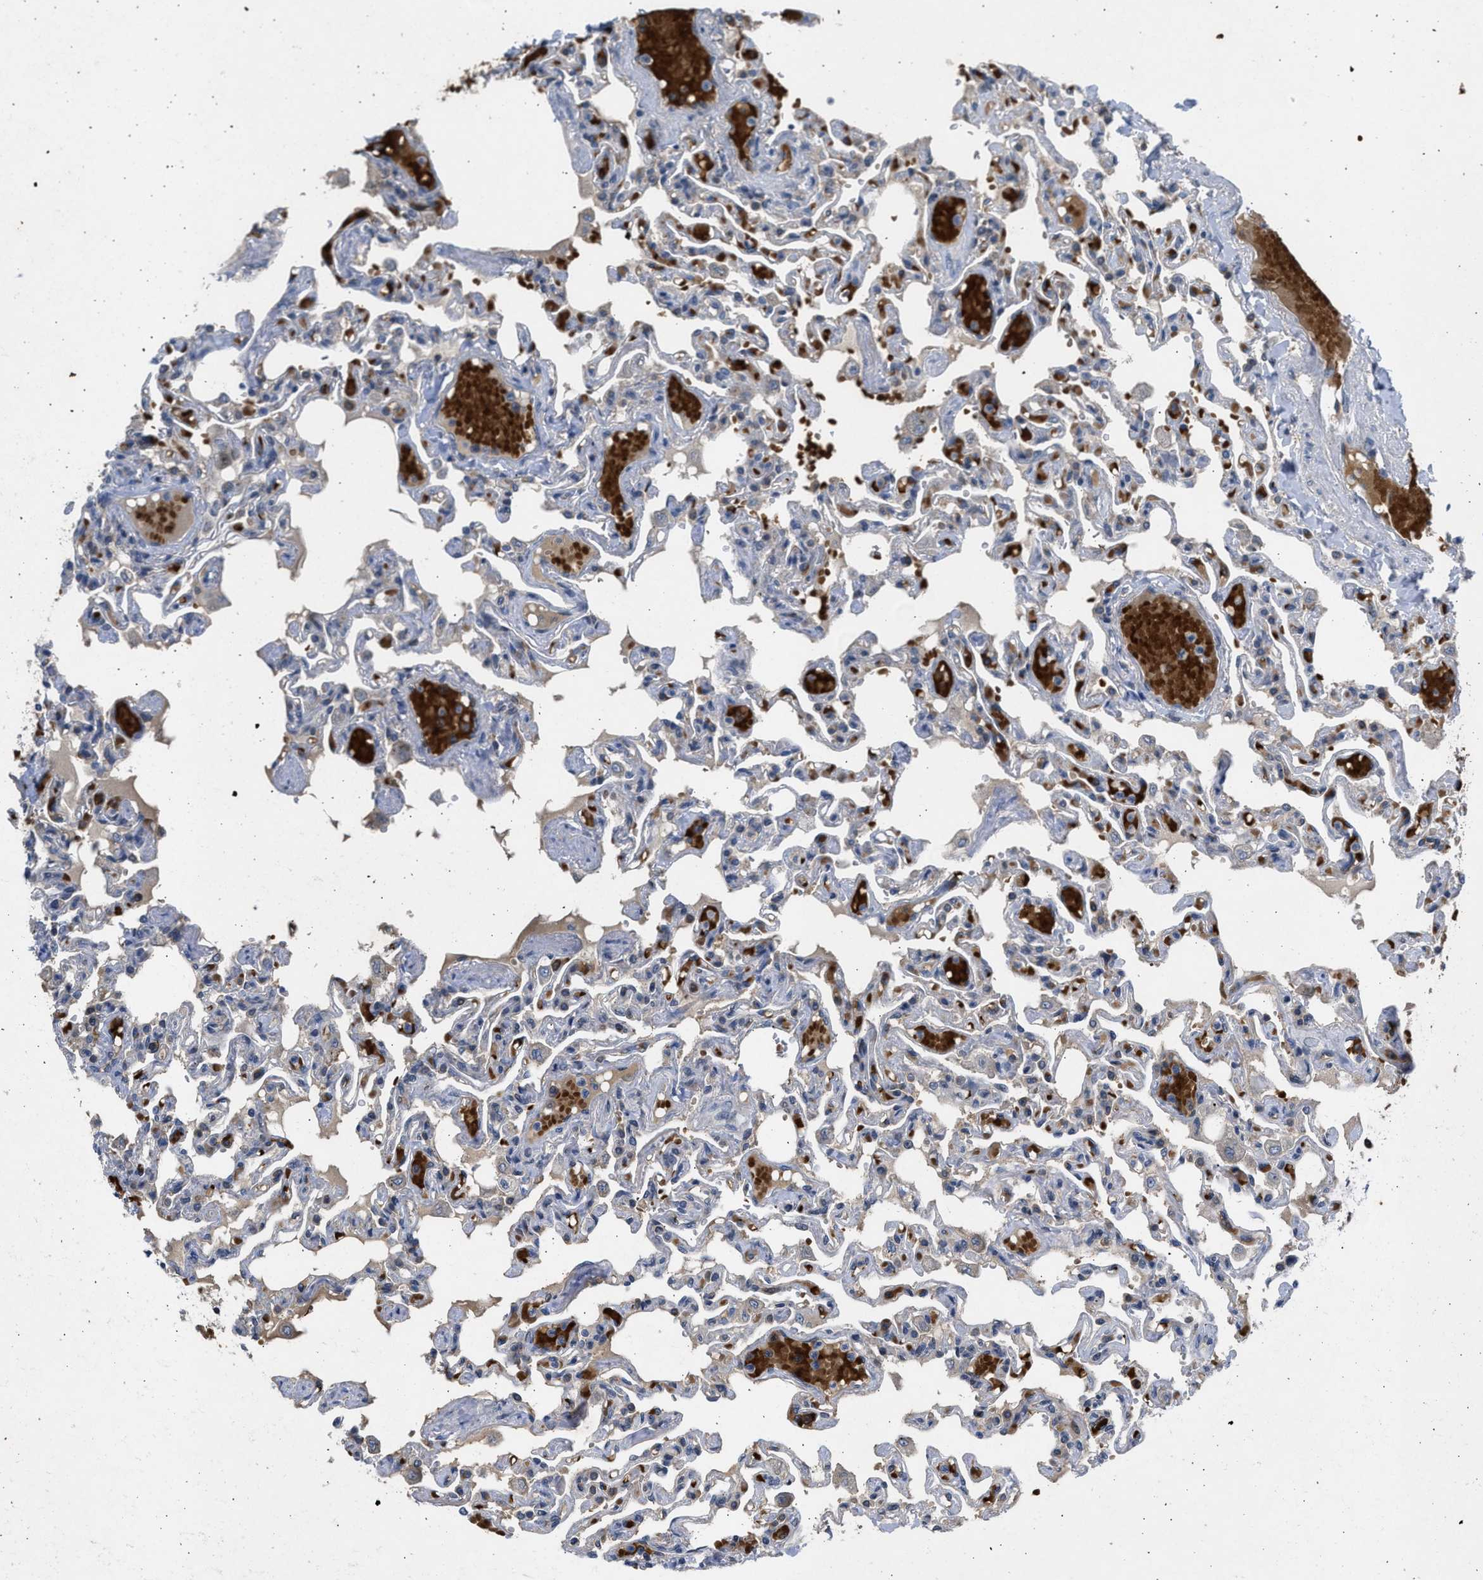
{"staining": {"intensity": "strong", "quantity": "<25%", "location": "cytoplasmic/membranous"}, "tissue": "lung", "cell_type": "Alveolar cells", "image_type": "normal", "snomed": [{"axis": "morphology", "description": "Normal tissue, NOS"}, {"axis": "topography", "description": "Lung"}], "caption": "An image showing strong cytoplasmic/membranous expression in about <25% of alveolar cells in unremarkable lung, as visualized by brown immunohistochemical staining.", "gene": "MAPK7", "patient": {"sex": "male", "age": 21}}